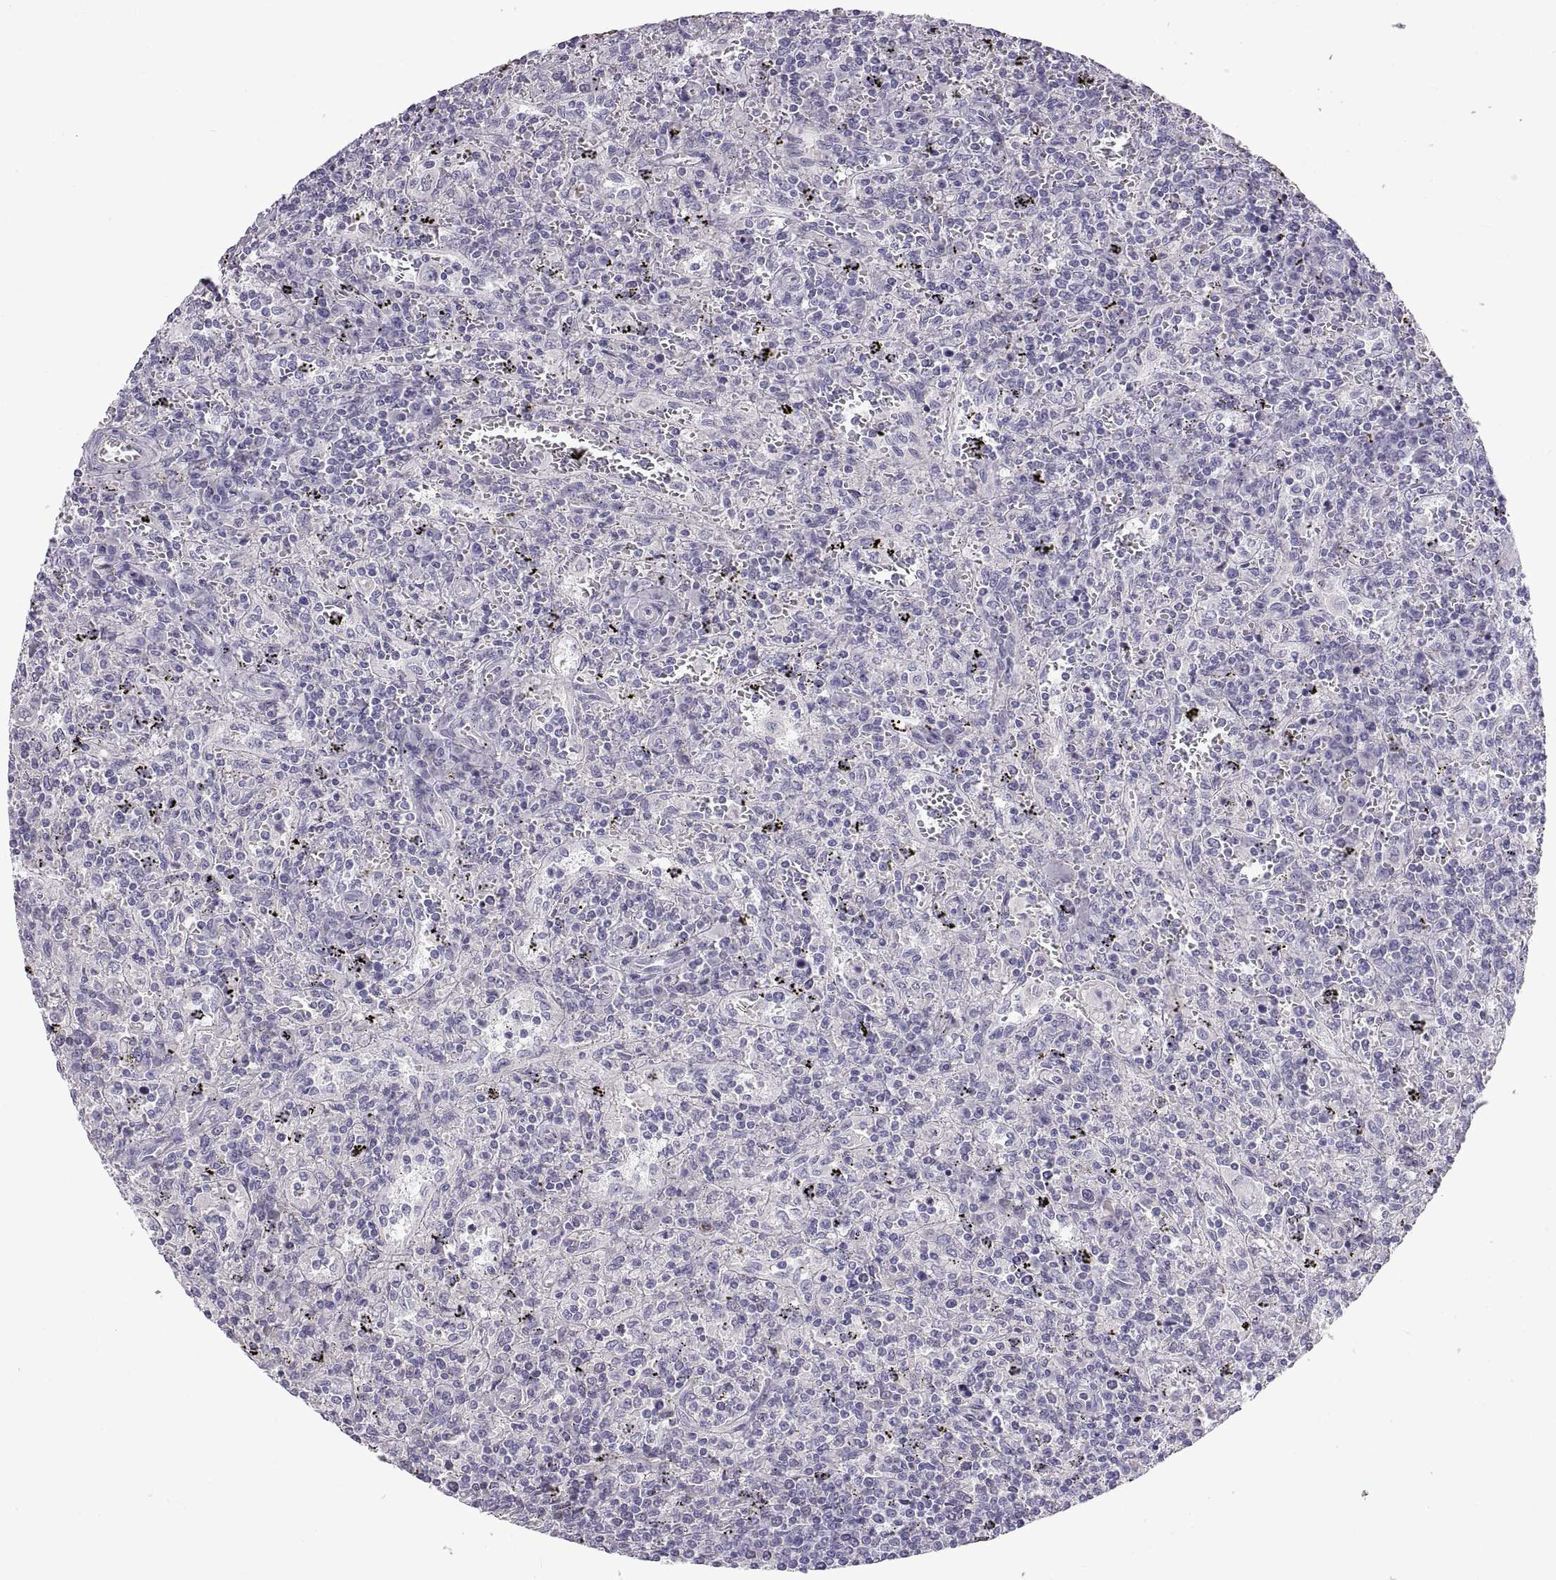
{"staining": {"intensity": "negative", "quantity": "none", "location": "none"}, "tissue": "lymphoma", "cell_type": "Tumor cells", "image_type": "cancer", "snomed": [{"axis": "morphology", "description": "Malignant lymphoma, non-Hodgkin's type, Low grade"}, {"axis": "topography", "description": "Spleen"}], "caption": "The IHC image has no significant positivity in tumor cells of low-grade malignant lymphoma, non-Hodgkin's type tissue.", "gene": "CRYBB3", "patient": {"sex": "male", "age": 62}}